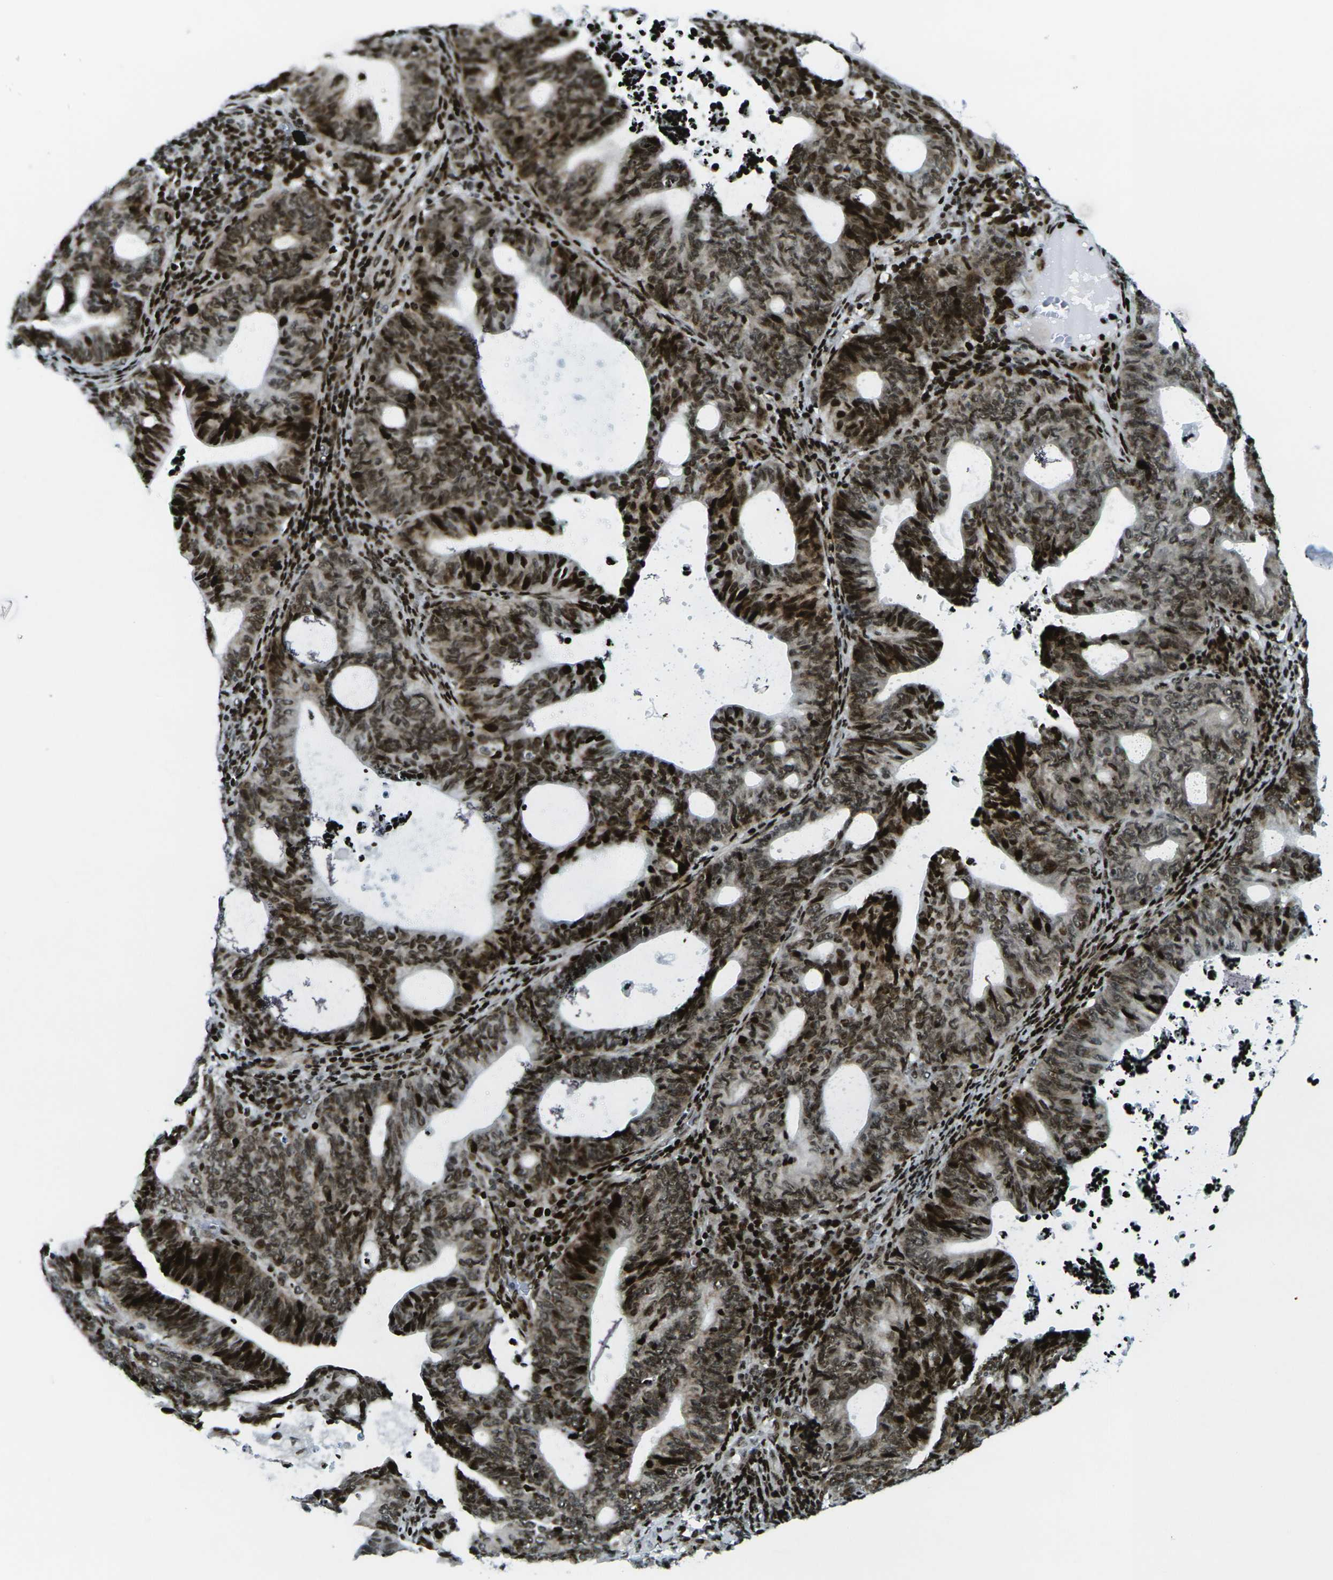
{"staining": {"intensity": "strong", "quantity": ">75%", "location": "nuclear"}, "tissue": "endometrial cancer", "cell_type": "Tumor cells", "image_type": "cancer", "snomed": [{"axis": "morphology", "description": "Adenocarcinoma, NOS"}, {"axis": "topography", "description": "Uterus"}], "caption": "Human endometrial cancer (adenocarcinoma) stained with a protein marker reveals strong staining in tumor cells.", "gene": "H3-3A", "patient": {"sex": "female", "age": 83}}